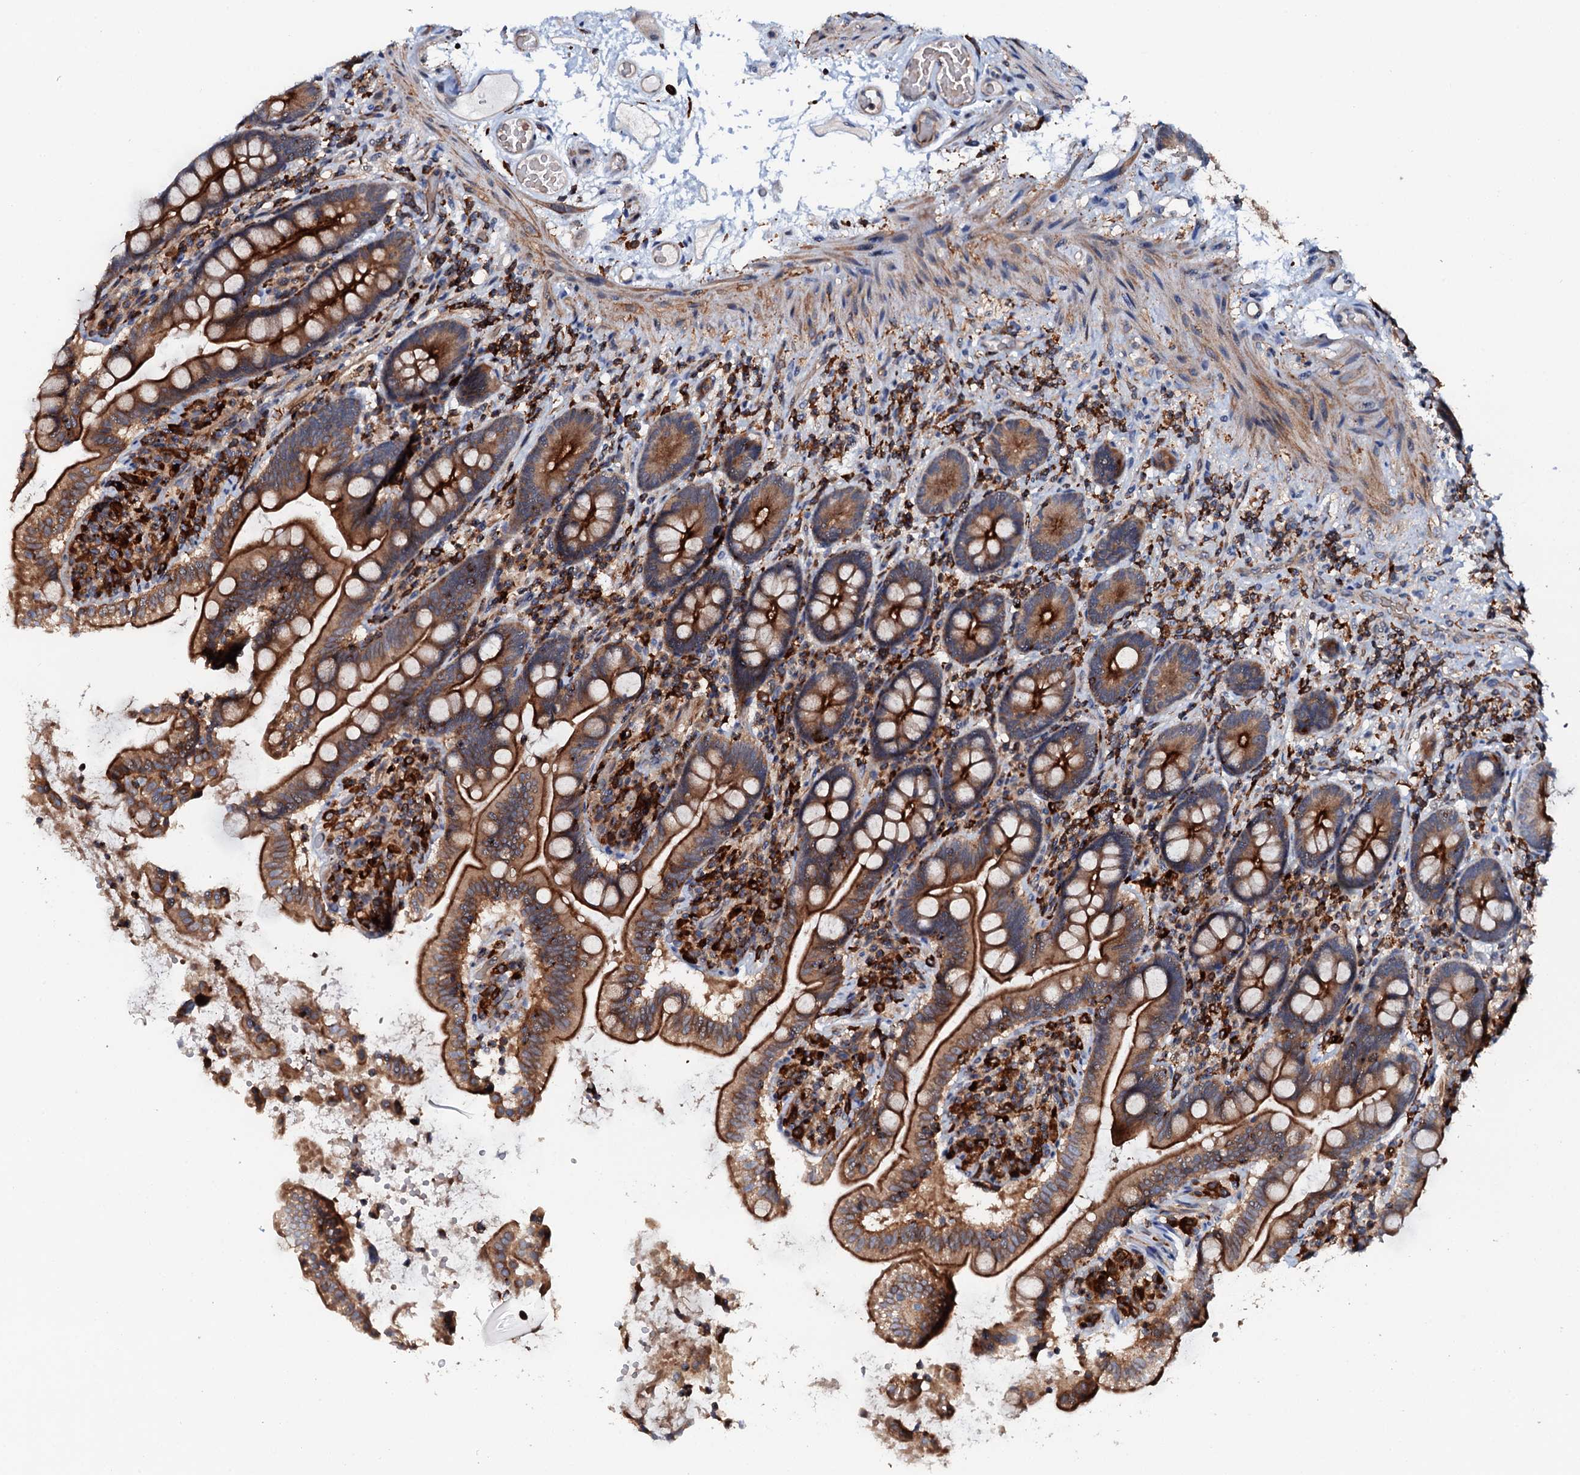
{"staining": {"intensity": "strong", "quantity": ">75%", "location": "cytoplasmic/membranous"}, "tissue": "small intestine", "cell_type": "Glandular cells", "image_type": "normal", "snomed": [{"axis": "morphology", "description": "Normal tissue, NOS"}, {"axis": "topography", "description": "Small intestine"}], "caption": "Immunohistochemical staining of unremarkable small intestine demonstrates strong cytoplasmic/membranous protein staining in approximately >75% of glandular cells. Nuclei are stained in blue.", "gene": "VAMP8", "patient": {"sex": "female", "age": 64}}